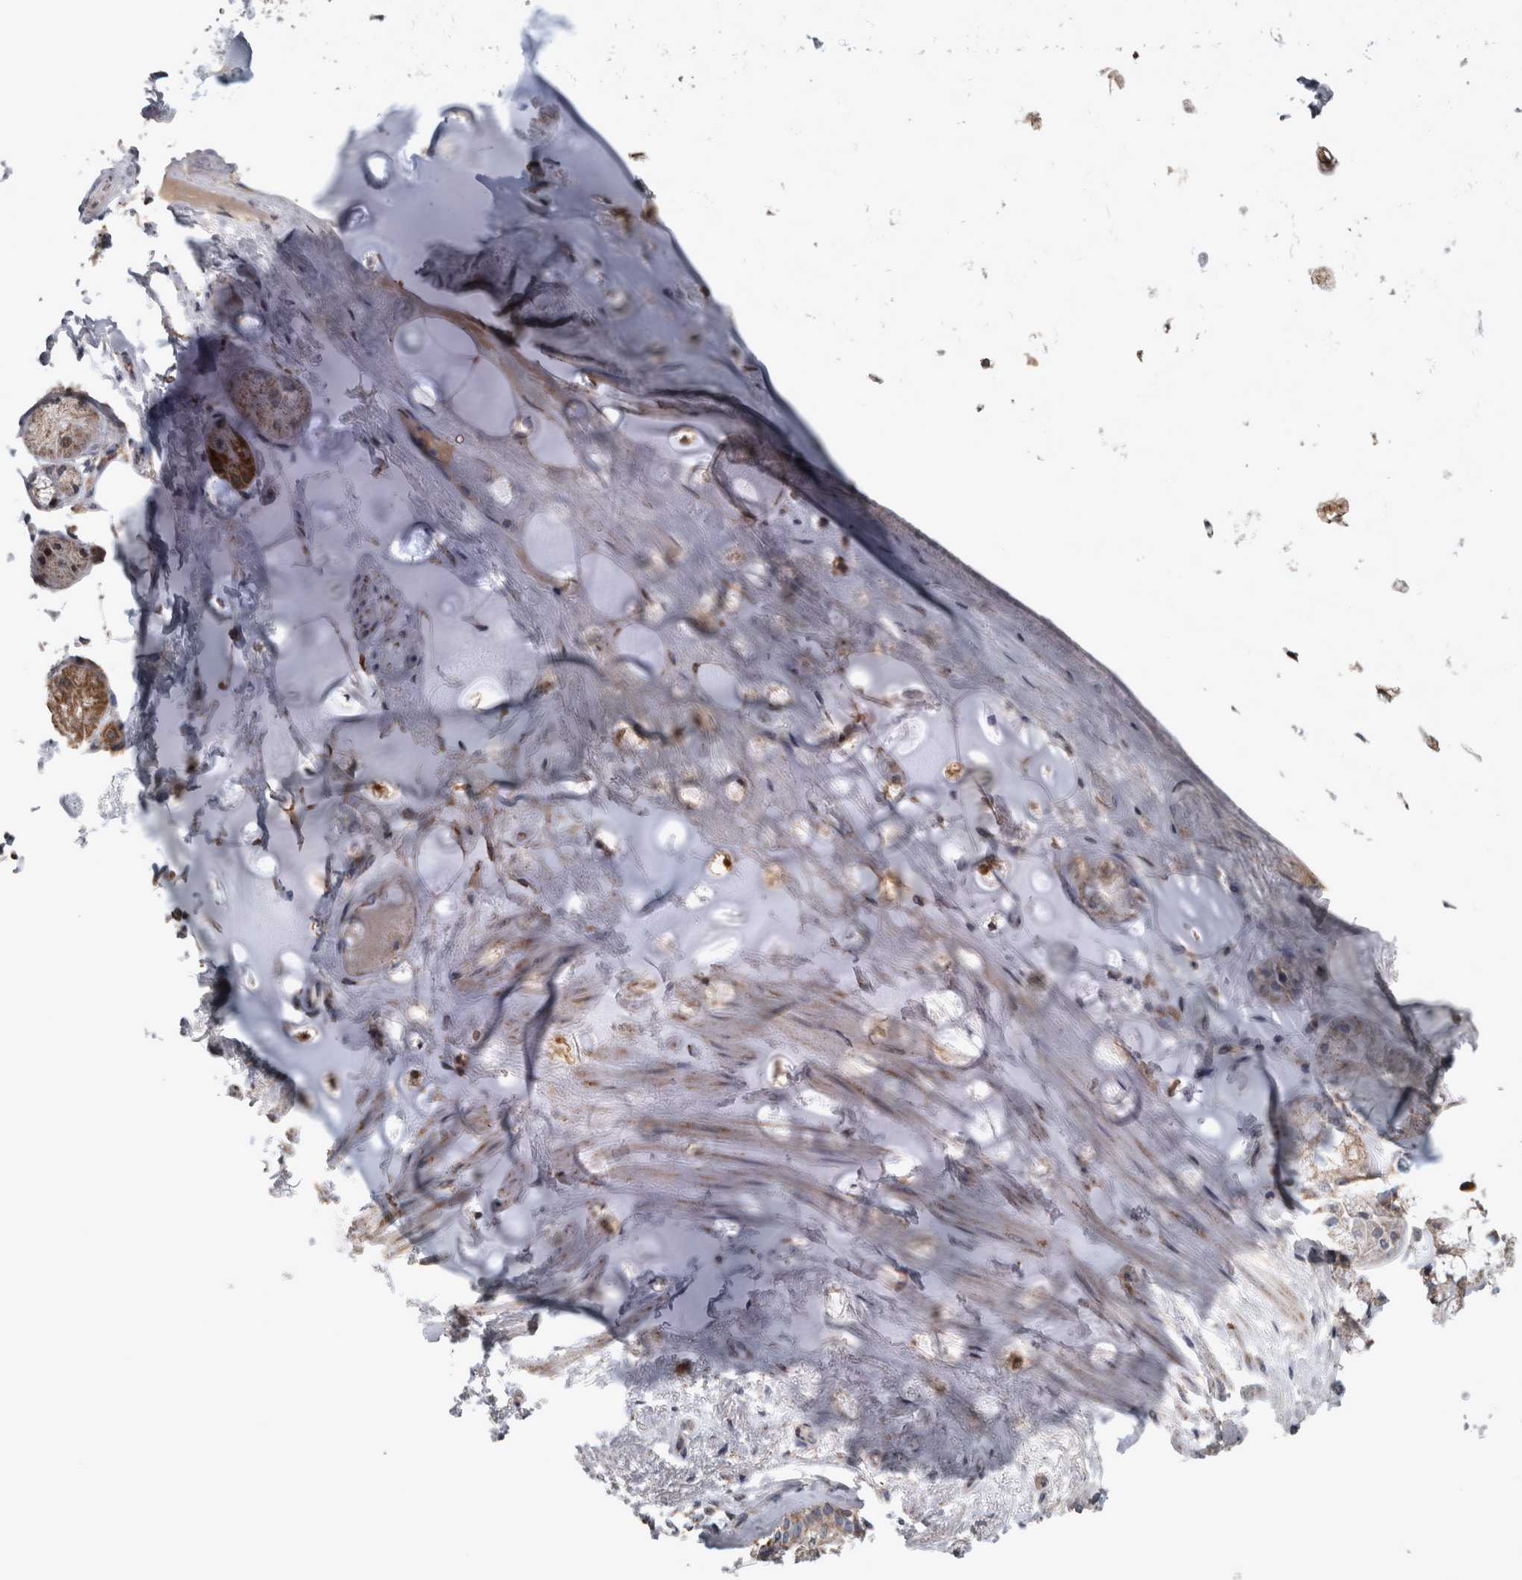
{"staining": {"intensity": "weak", "quantity": ">75%", "location": "cytoplasmic/membranous"}, "tissue": "adipose tissue", "cell_type": "Adipocytes", "image_type": "normal", "snomed": [{"axis": "morphology", "description": "Normal tissue, NOS"}, {"axis": "topography", "description": "Bronchus"}], "caption": "A photomicrograph of human adipose tissue stained for a protein demonstrates weak cytoplasmic/membranous brown staining in adipocytes.", "gene": "DBT", "patient": {"sex": "male", "age": 66}}